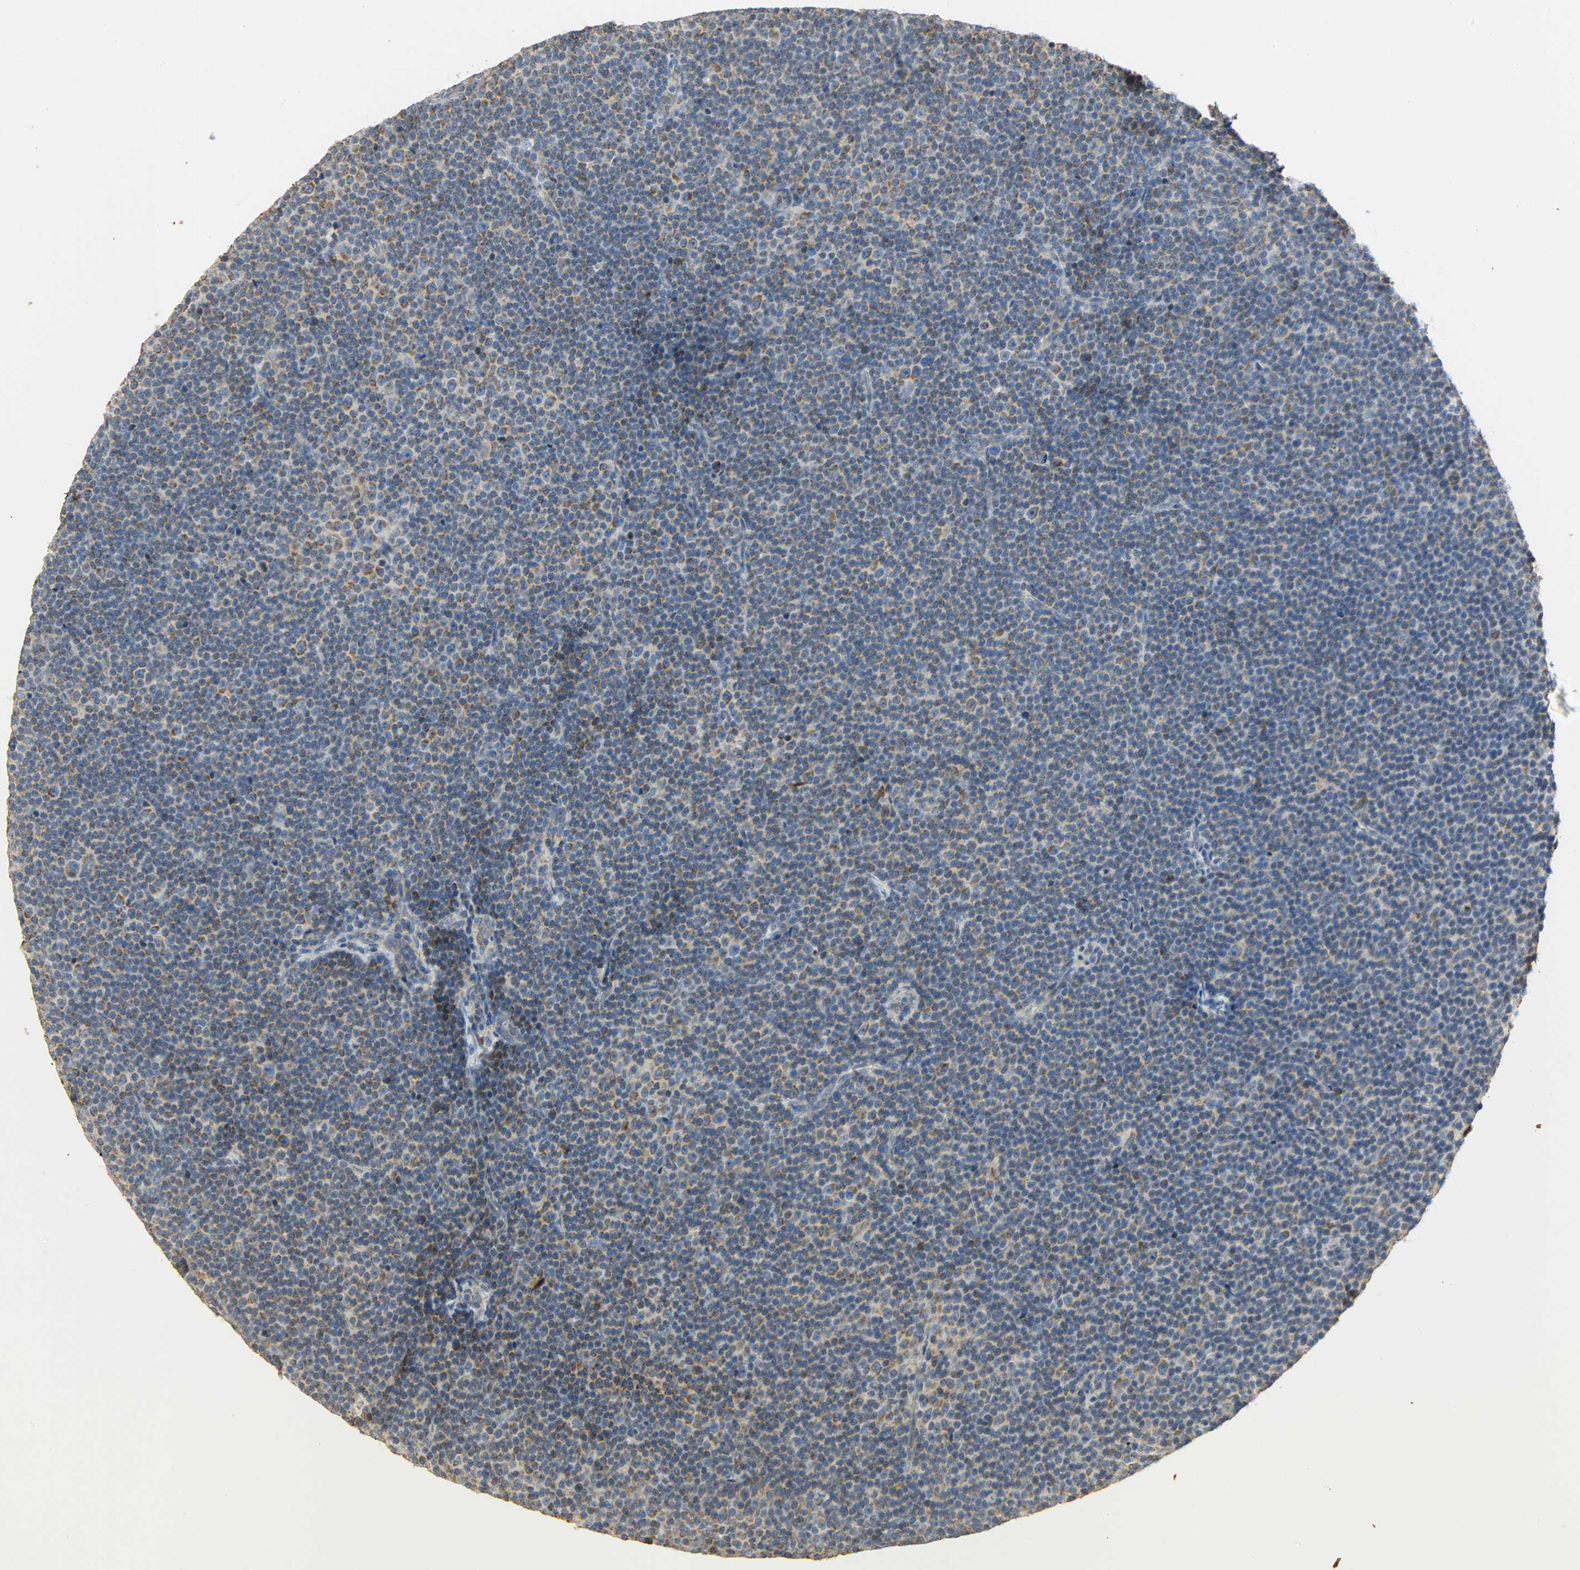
{"staining": {"intensity": "moderate", "quantity": "25%-75%", "location": "cytoplasmic/membranous"}, "tissue": "lymphoma", "cell_type": "Tumor cells", "image_type": "cancer", "snomed": [{"axis": "morphology", "description": "Malignant lymphoma, non-Hodgkin's type, Low grade"}, {"axis": "topography", "description": "Lymph node"}], "caption": "Tumor cells reveal moderate cytoplasmic/membranous positivity in about 25%-75% of cells in lymphoma. Using DAB (3,3'-diaminobenzidine) (brown) and hematoxylin (blue) stains, captured at high magnification using brightfield microscopy.", "gene": "NNT", "patient": {"sex": "female", "age": 67}}